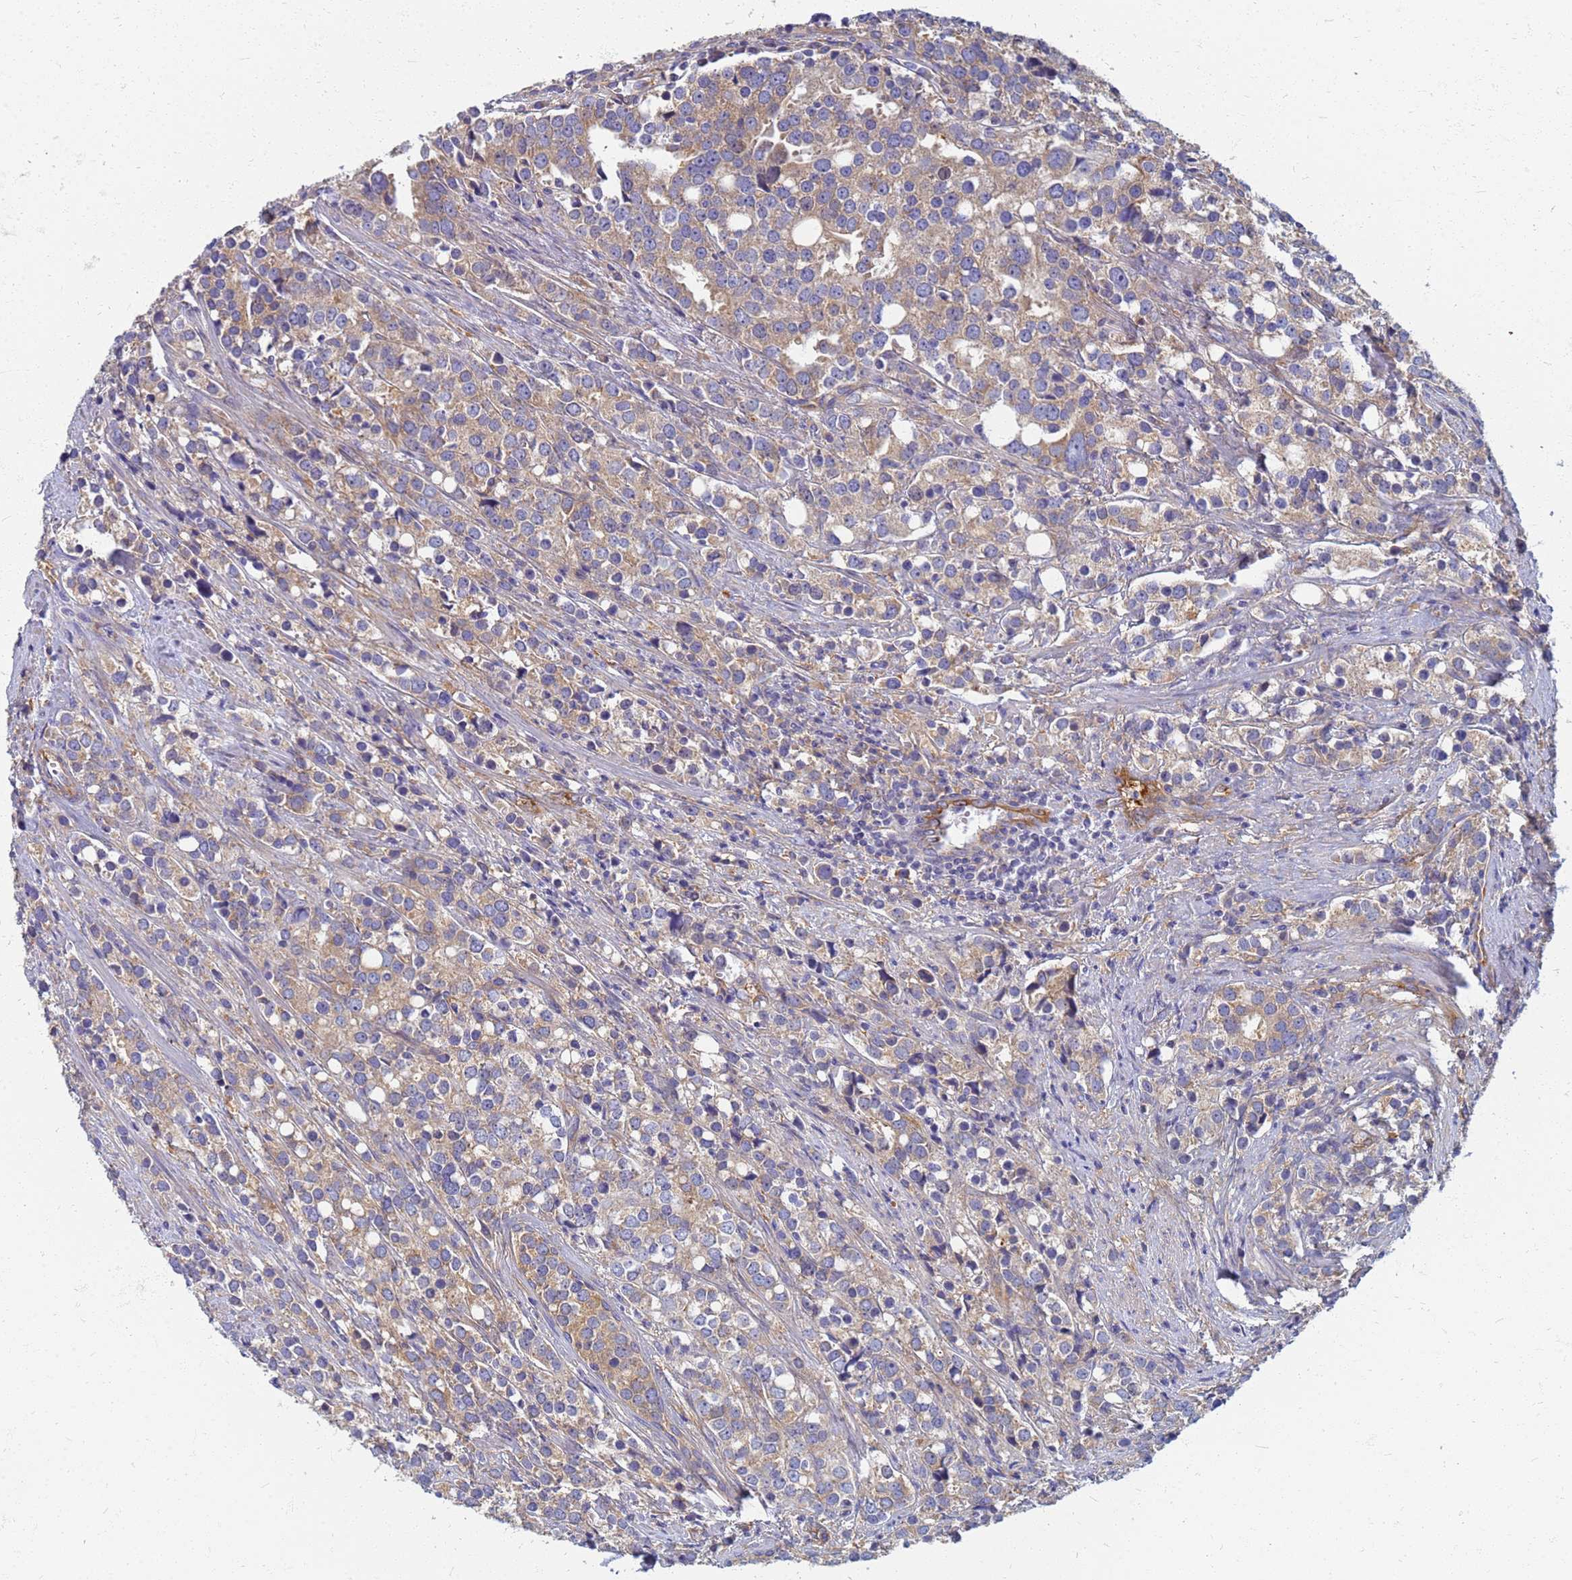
{"staining": {"intensity": "weak", "quantity": "25%-75%", "location": "cytoplasmic/membranous"}, "tissue": "prostate cancer", "cell_type": "Tumor cells", "image_type": "cancer", "snomed": [{"axis": "morphology", "description": "Adenocarcinoma, High grade"}, {"axis": "topography", "description": "Prostate"}], "caption": "A high-resolution image shows immunohistochemistry (IHC) staining of prostate cancer, which reveals weak cytoplasmic/membranous positivity in approximately 25%-75% of tumor cells. The staining was performed using DAB (3,3'-diaminobenzidine), with brown indicating positive protein expression. Nuclei are stained blue with hematoxylin.", "gene": "EEA1", "patient": {"sex": "male", "age": 71}}